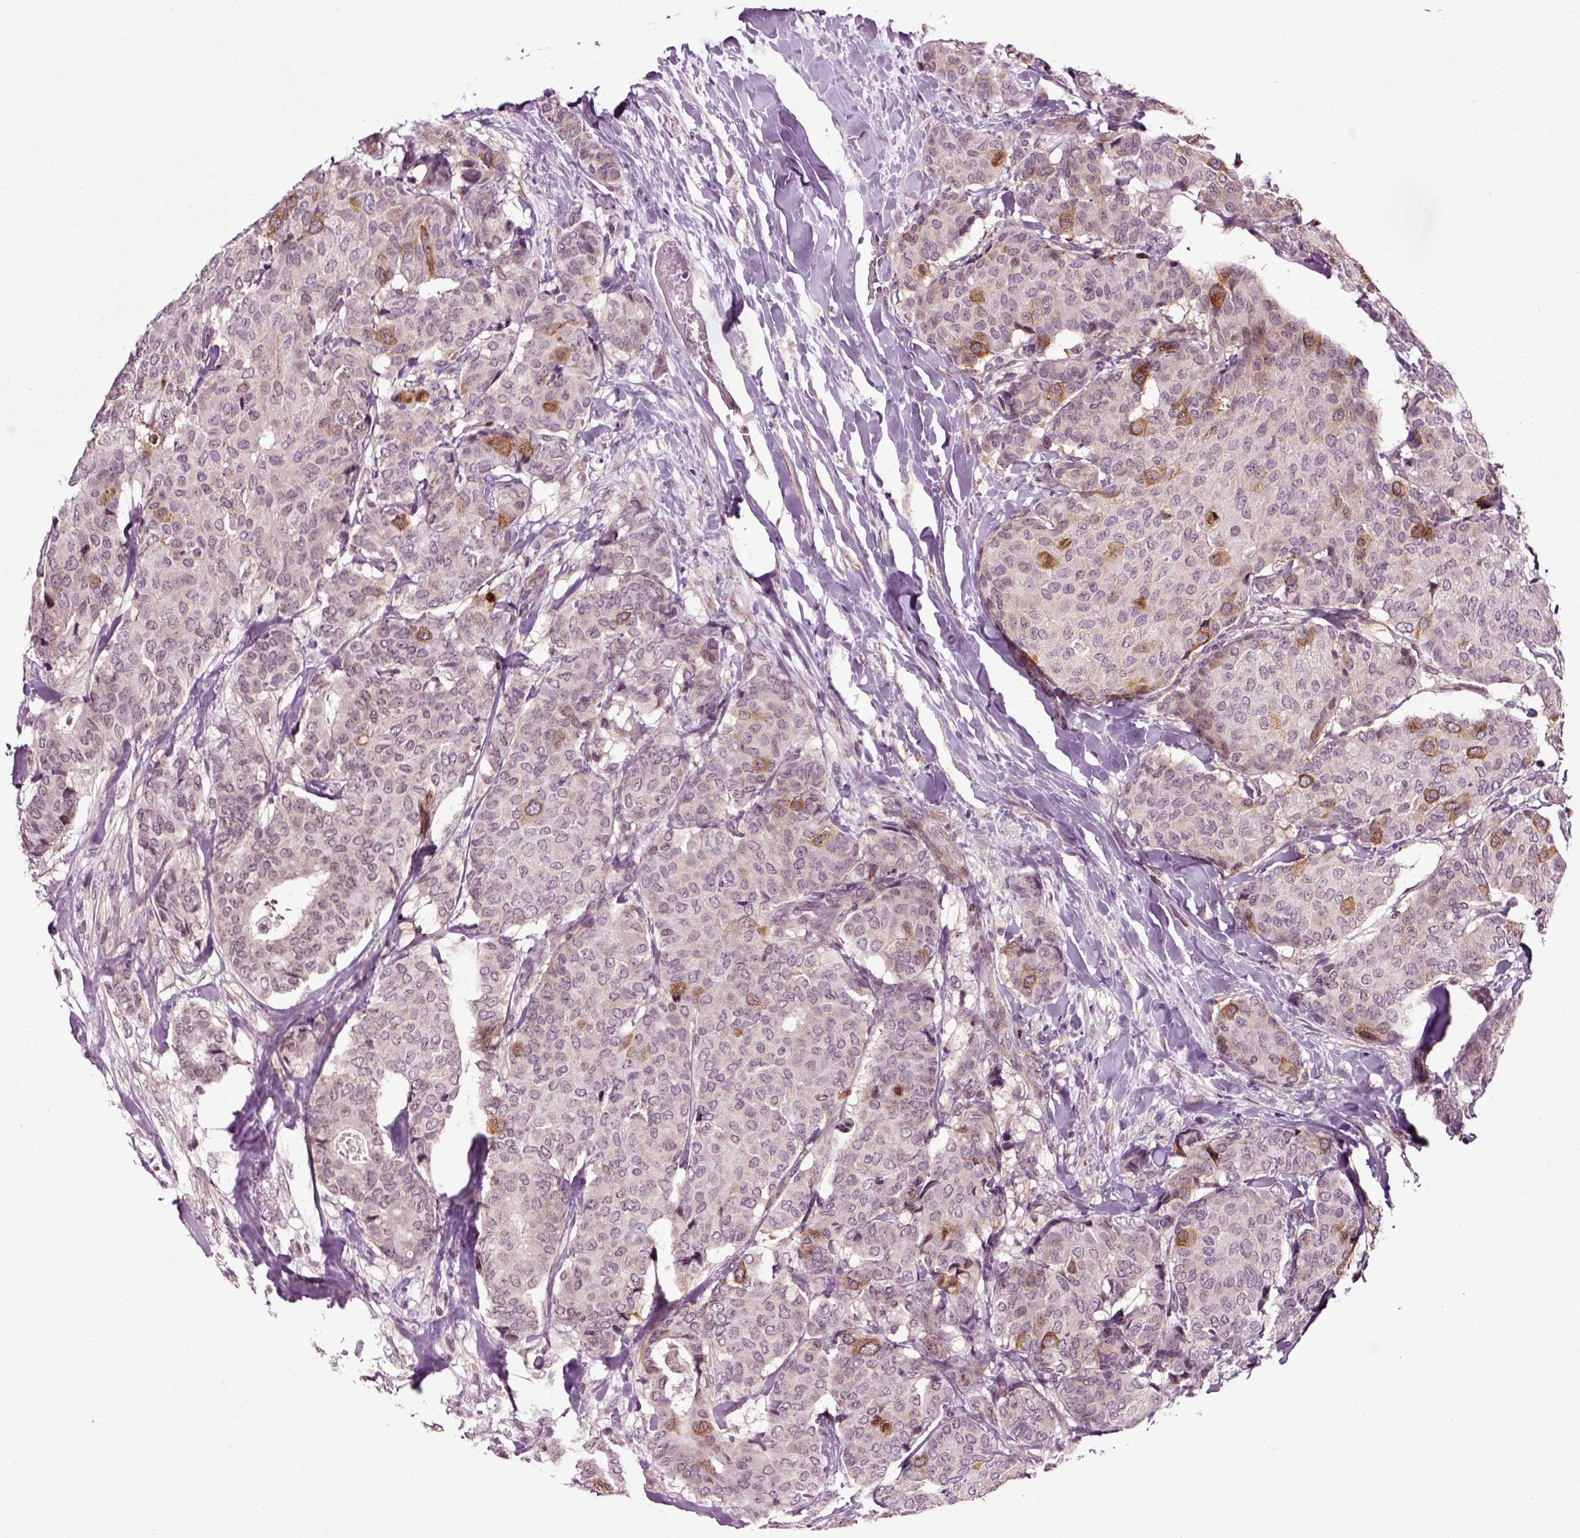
{"staining": {"intensity": "strong", "quantity": "<25%", "location": "cytoplasmic/membranous"}, "tissue": "breast cancer", "cell_type": "Tumor cells", "image_type": "cancer", "snomed": [{"axis": "morphology", "description": "Duct carcinoma"}, {"axis": "topography", "description": "Breast"}], "caption": "Human breast cancer (invasive ductal carcinoma) stained with a brown dye shows strong cytoplasmic/membranous positive staining in about <25% of tumor cells.", "gene": "KNSTRN", "patient": {"sex": "female", "age": 75}}